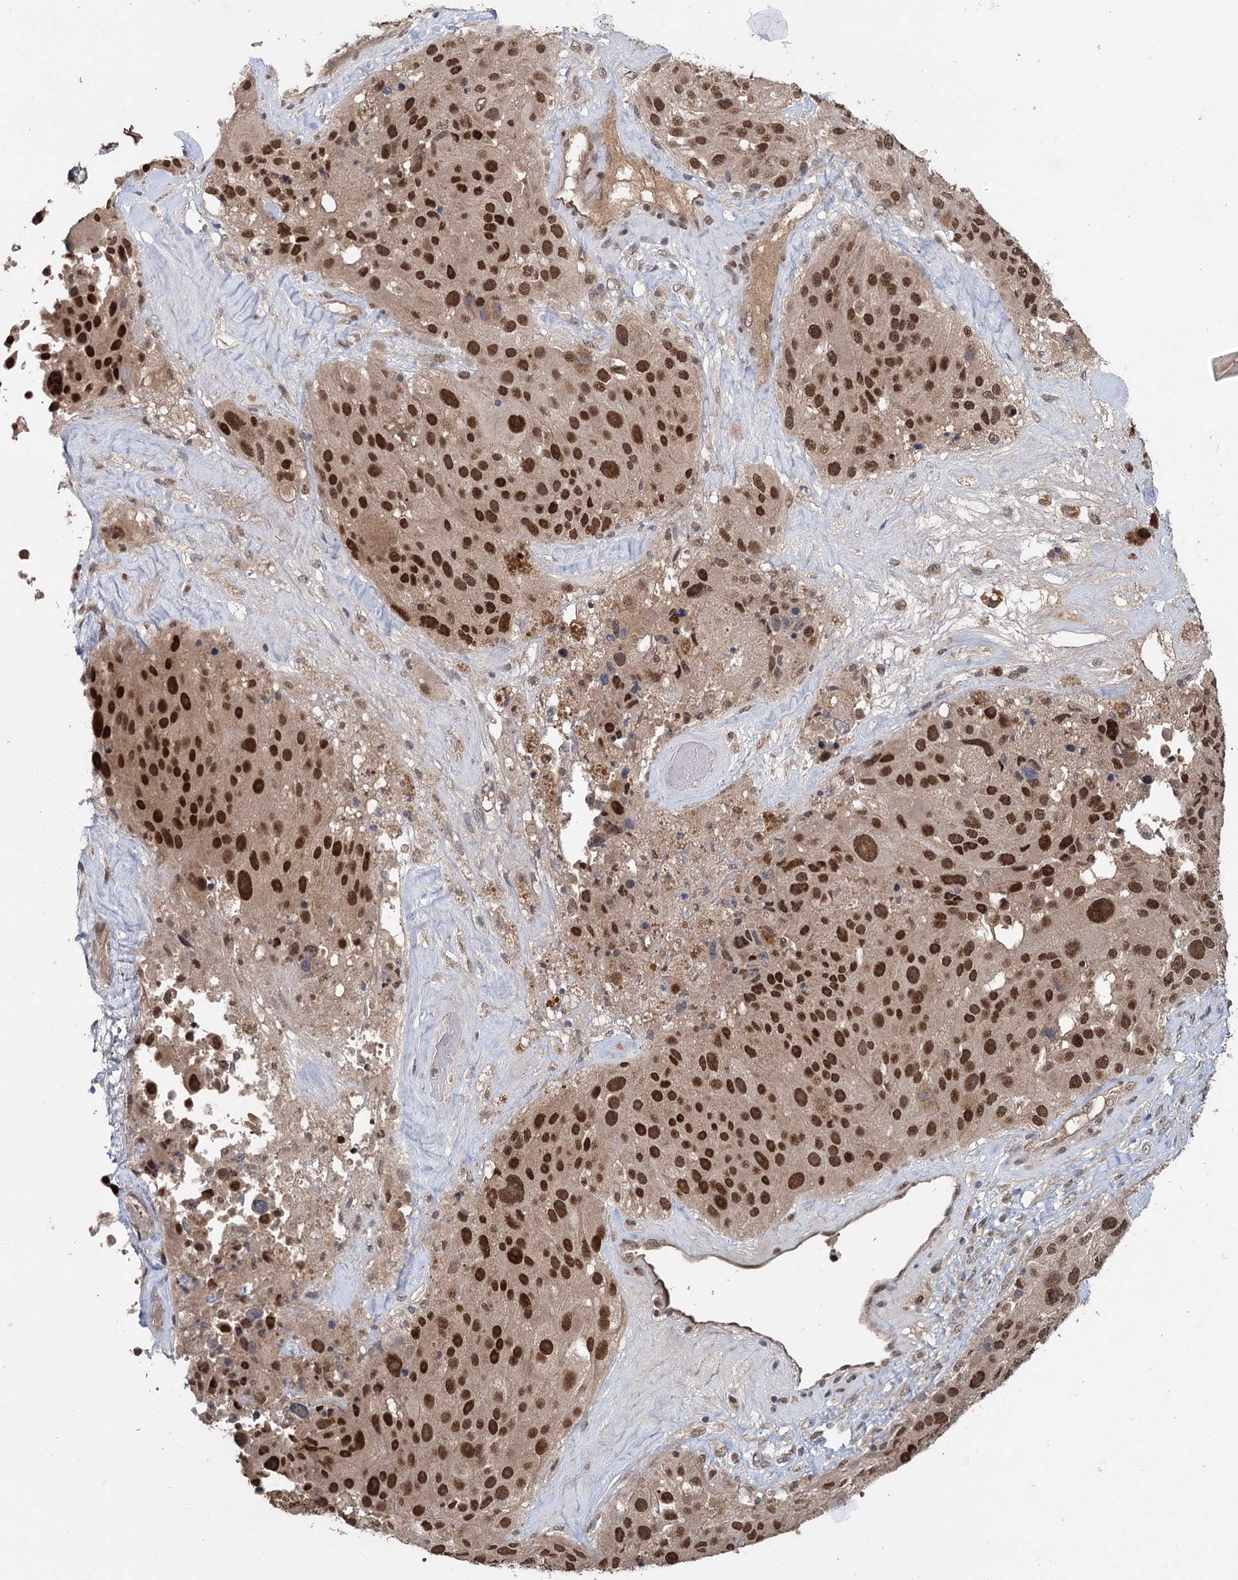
{"staining": {"intensity": "strong", "quantity": ">75%", "location": "nuclear"}, "tissue": "melanoma", "cell_type": "Tumor cells", "image_type": "cancer", "snomed": [{"axis": "morphology", "description": "Malignant melanoma, Metastatic site"}, {"axis": "topography", "description": "Lymph node"}], "caption": "This is a histology image of immunohistochemistry staining of melanoma, which shows strong expression in the nuclear of tumor cells.", "gene": "MYG1", "patient": {"sex": "male", "age": 62}}